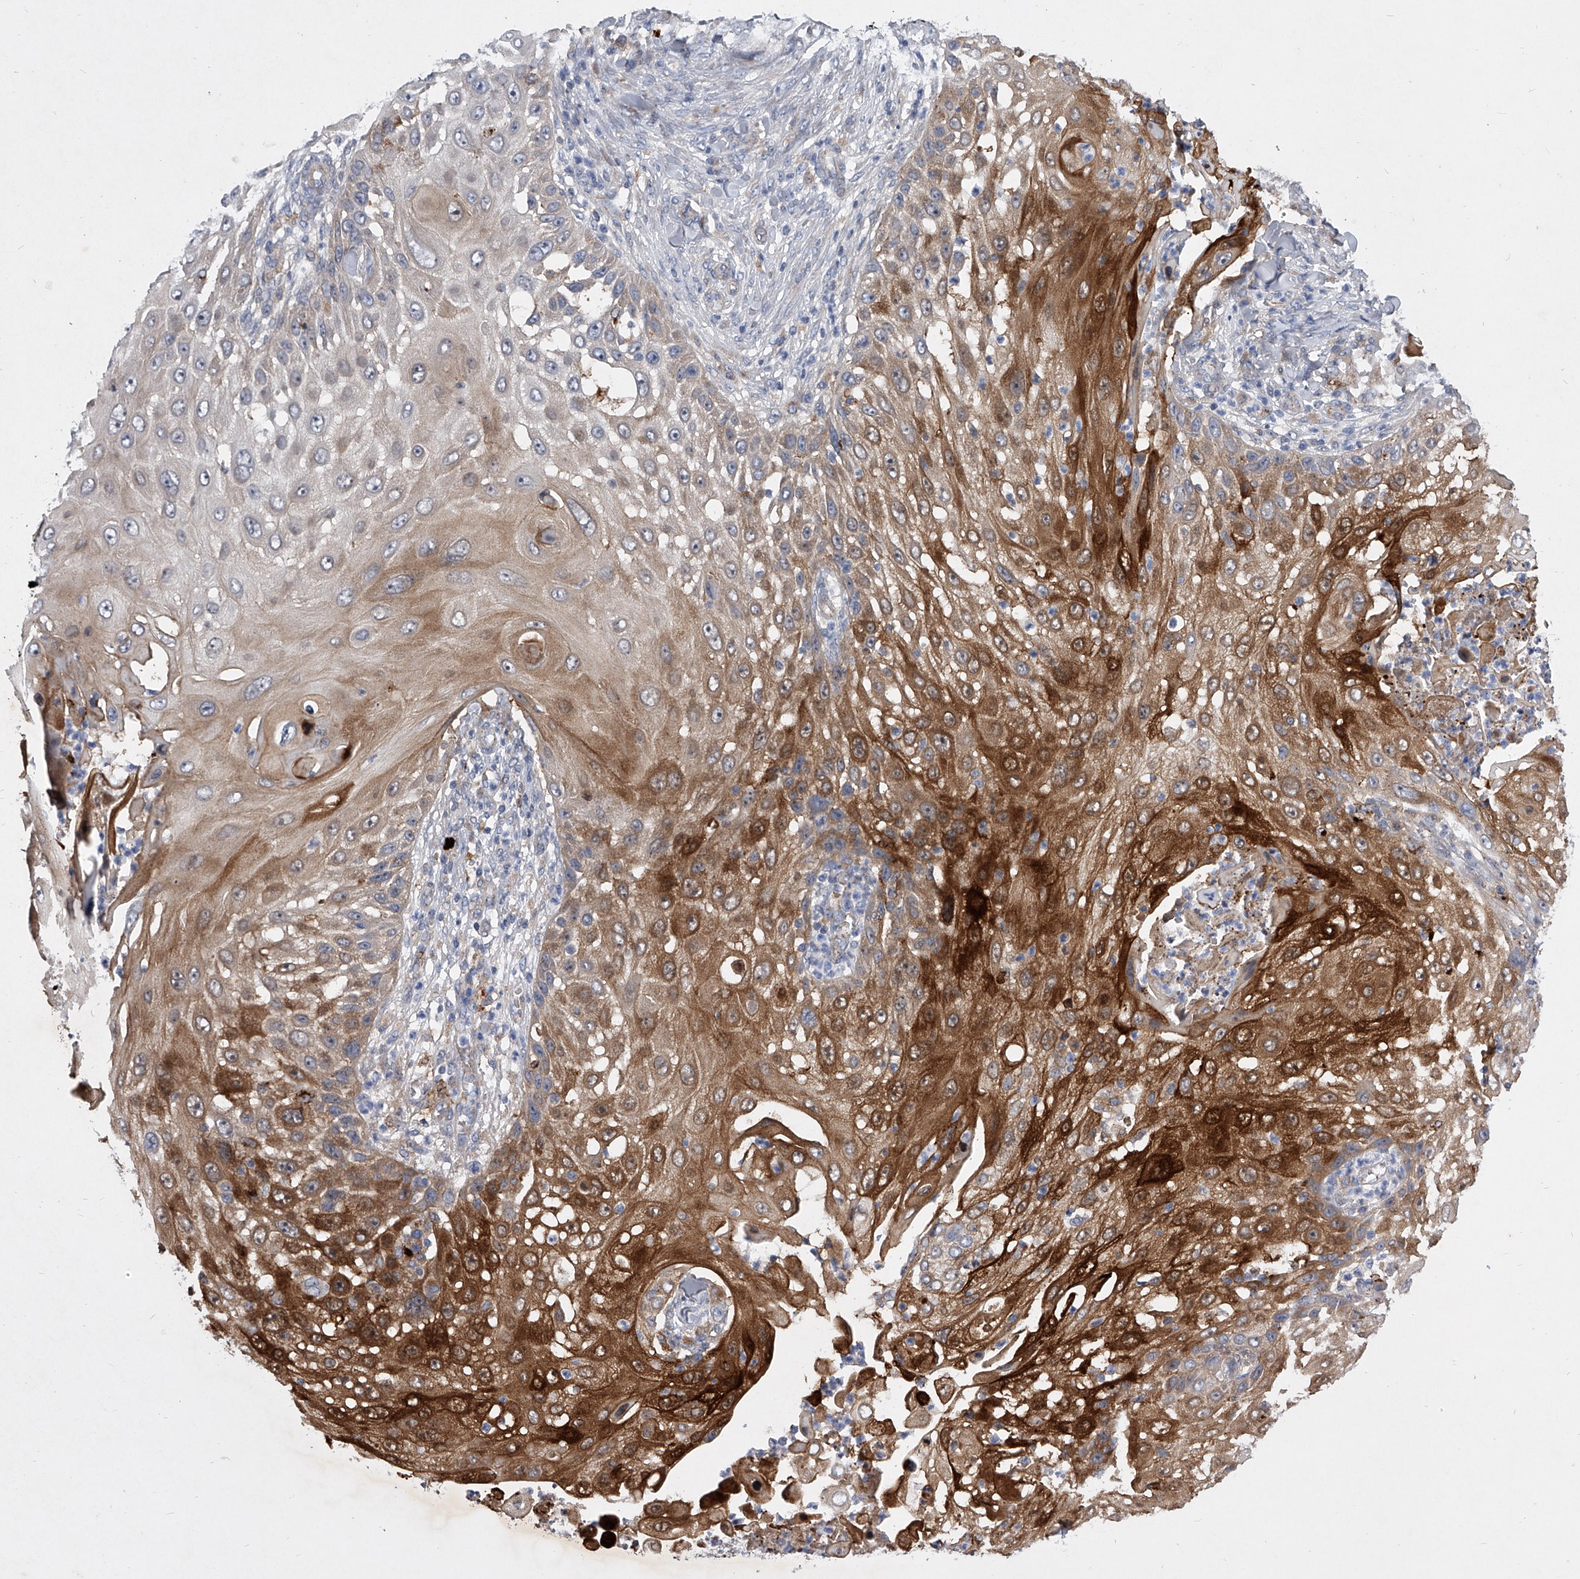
{"staining": {"intensity": "strong", "quantity": "25%-75%", "location": "cytoplasmic/membranous"}, "tissue": "skin cancer", "cell_type": "Tumor cells", "image_type": "cancer", "snomed": [{"axis": "morphology", "description": "Squamous cell carcinoma, NOS"}, {"axis": "topography", "description": "Skin"}], "caption": "The micrograph exhibits staining of skin squamous cell carcinoma, revealing strong cytoplasmic/membranous protein expression (brown color) within tumor cells.", "gene": "MINDY4", "patient": {"sex": "female", "age": 44}}